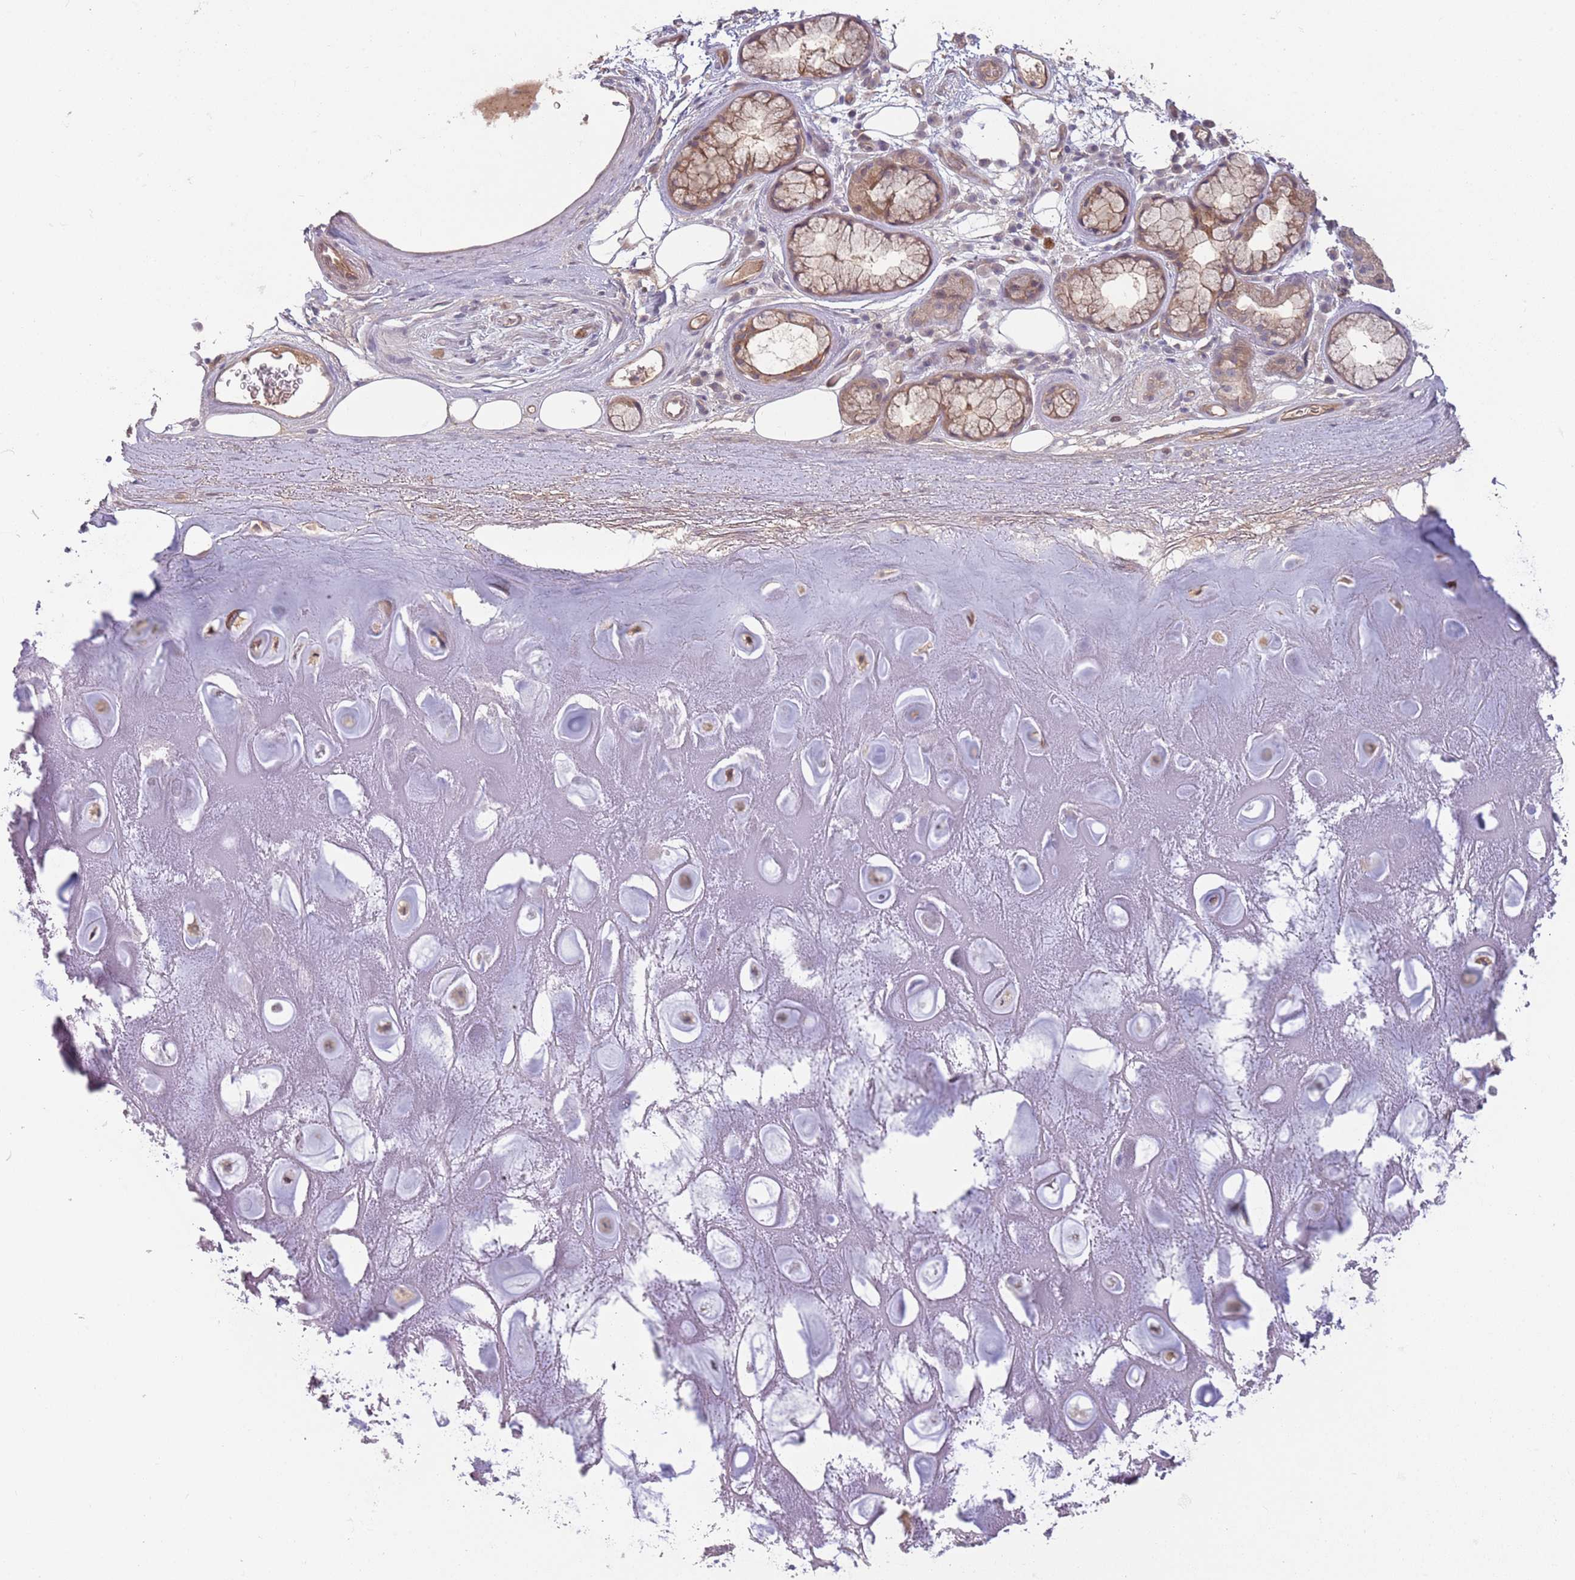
{"staining": {"intensity": "negative", "quantity": "none", "location": "none"}, "tissue": "adipose tissue", "cell_type": "Adipocytes", "image_type": "normal", "snomed": [{"axis": "morphology", "description": "Normal tissue, NOS"}, {"axis": "topography", "description": "Cartilage tissue"}], "caption": "Immunohistochemistry (IHC) histopathology image of benign adipose tissue: adipose tissue stained with DAB demonstrates no significant protein expression in adipocytes. (DAB immunohistochemistry (IHC) visualized using brightfield microscopy, high magnification).", "gene": "SAV1", "patient": {"sex": "male", "age": 81}}